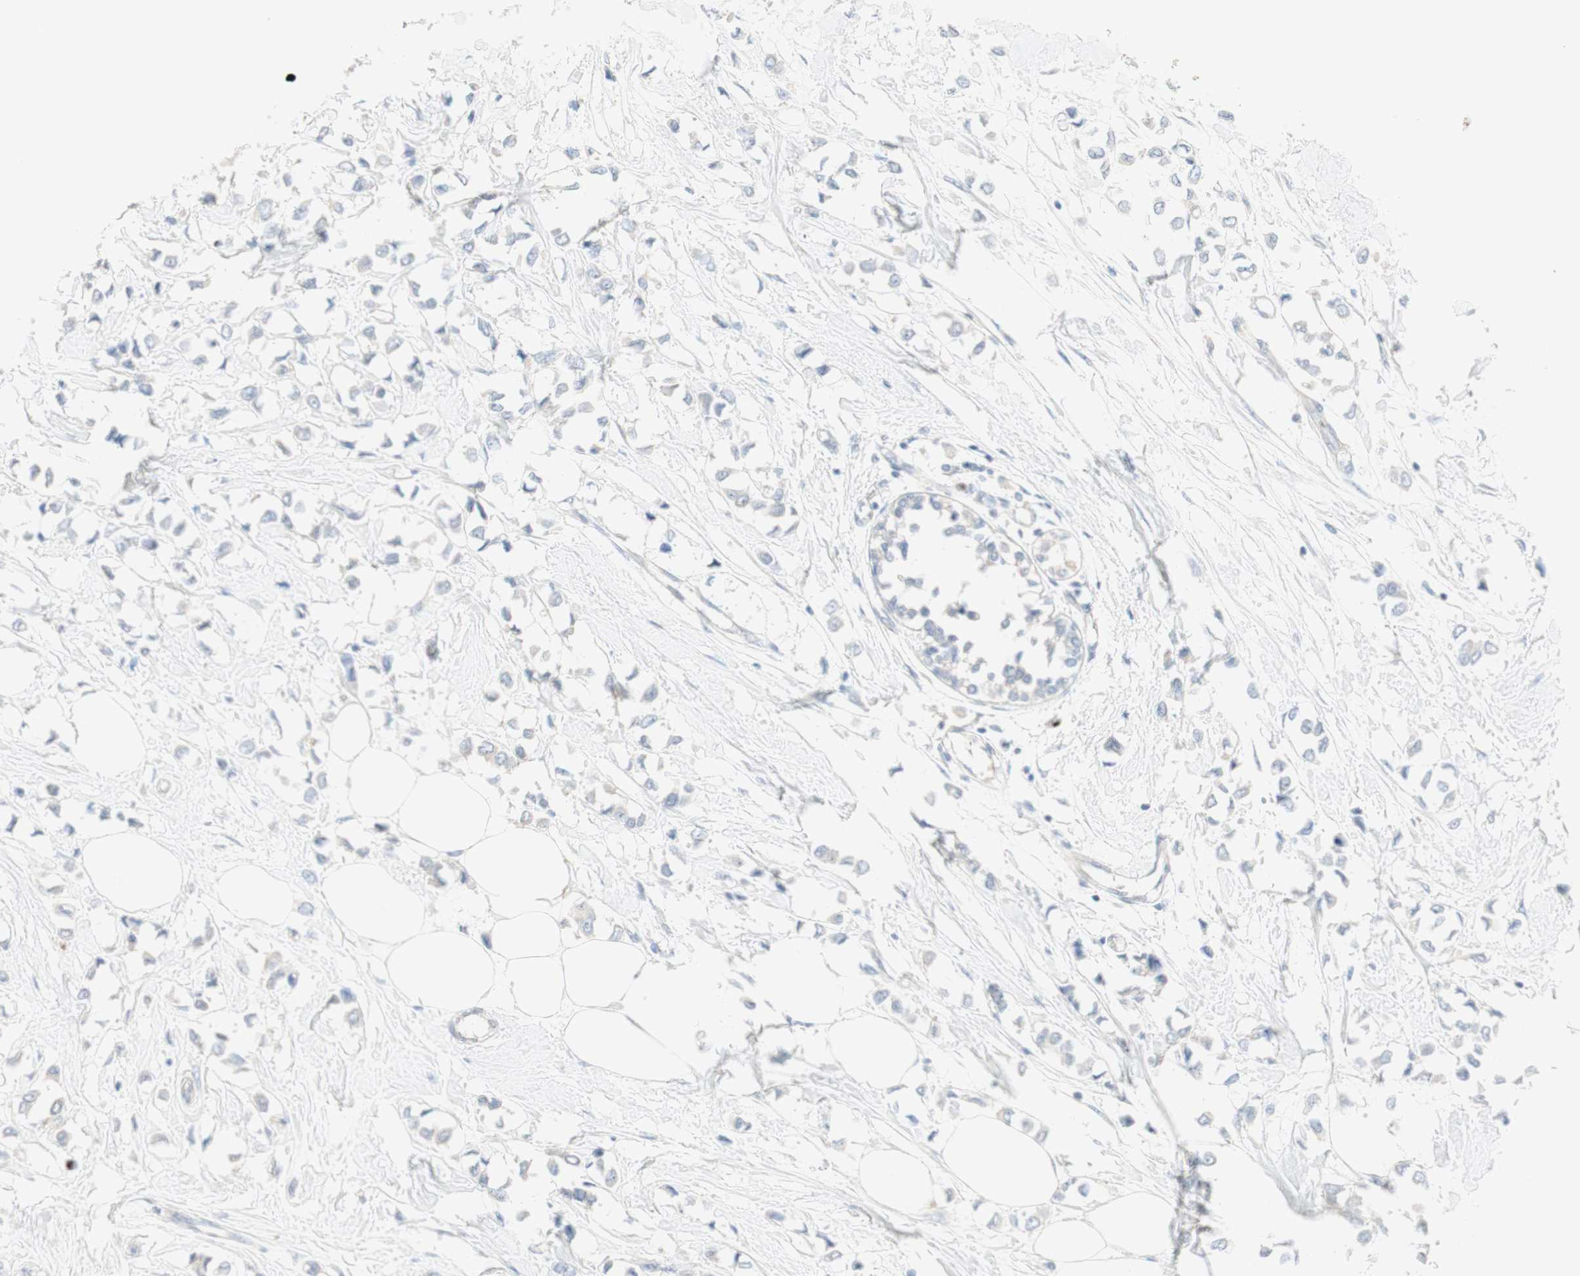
{"staining": {"intensity": "negative", "quantity": "none", "location": "none"}, "tissue": "breast cancer", "cell_type": "Tumor cells", "image_type": "cancer", "snomed": [{"axis": "morphology", "description": "Lobular carcinoma"}, {"axis": "topography", "description": "Breast"}], "caption": "Protein analysis of breast cancer shows no significant expression in tumor cells.", "gene": "MANEA", "patient": {"sex": "female", "age": 51}}